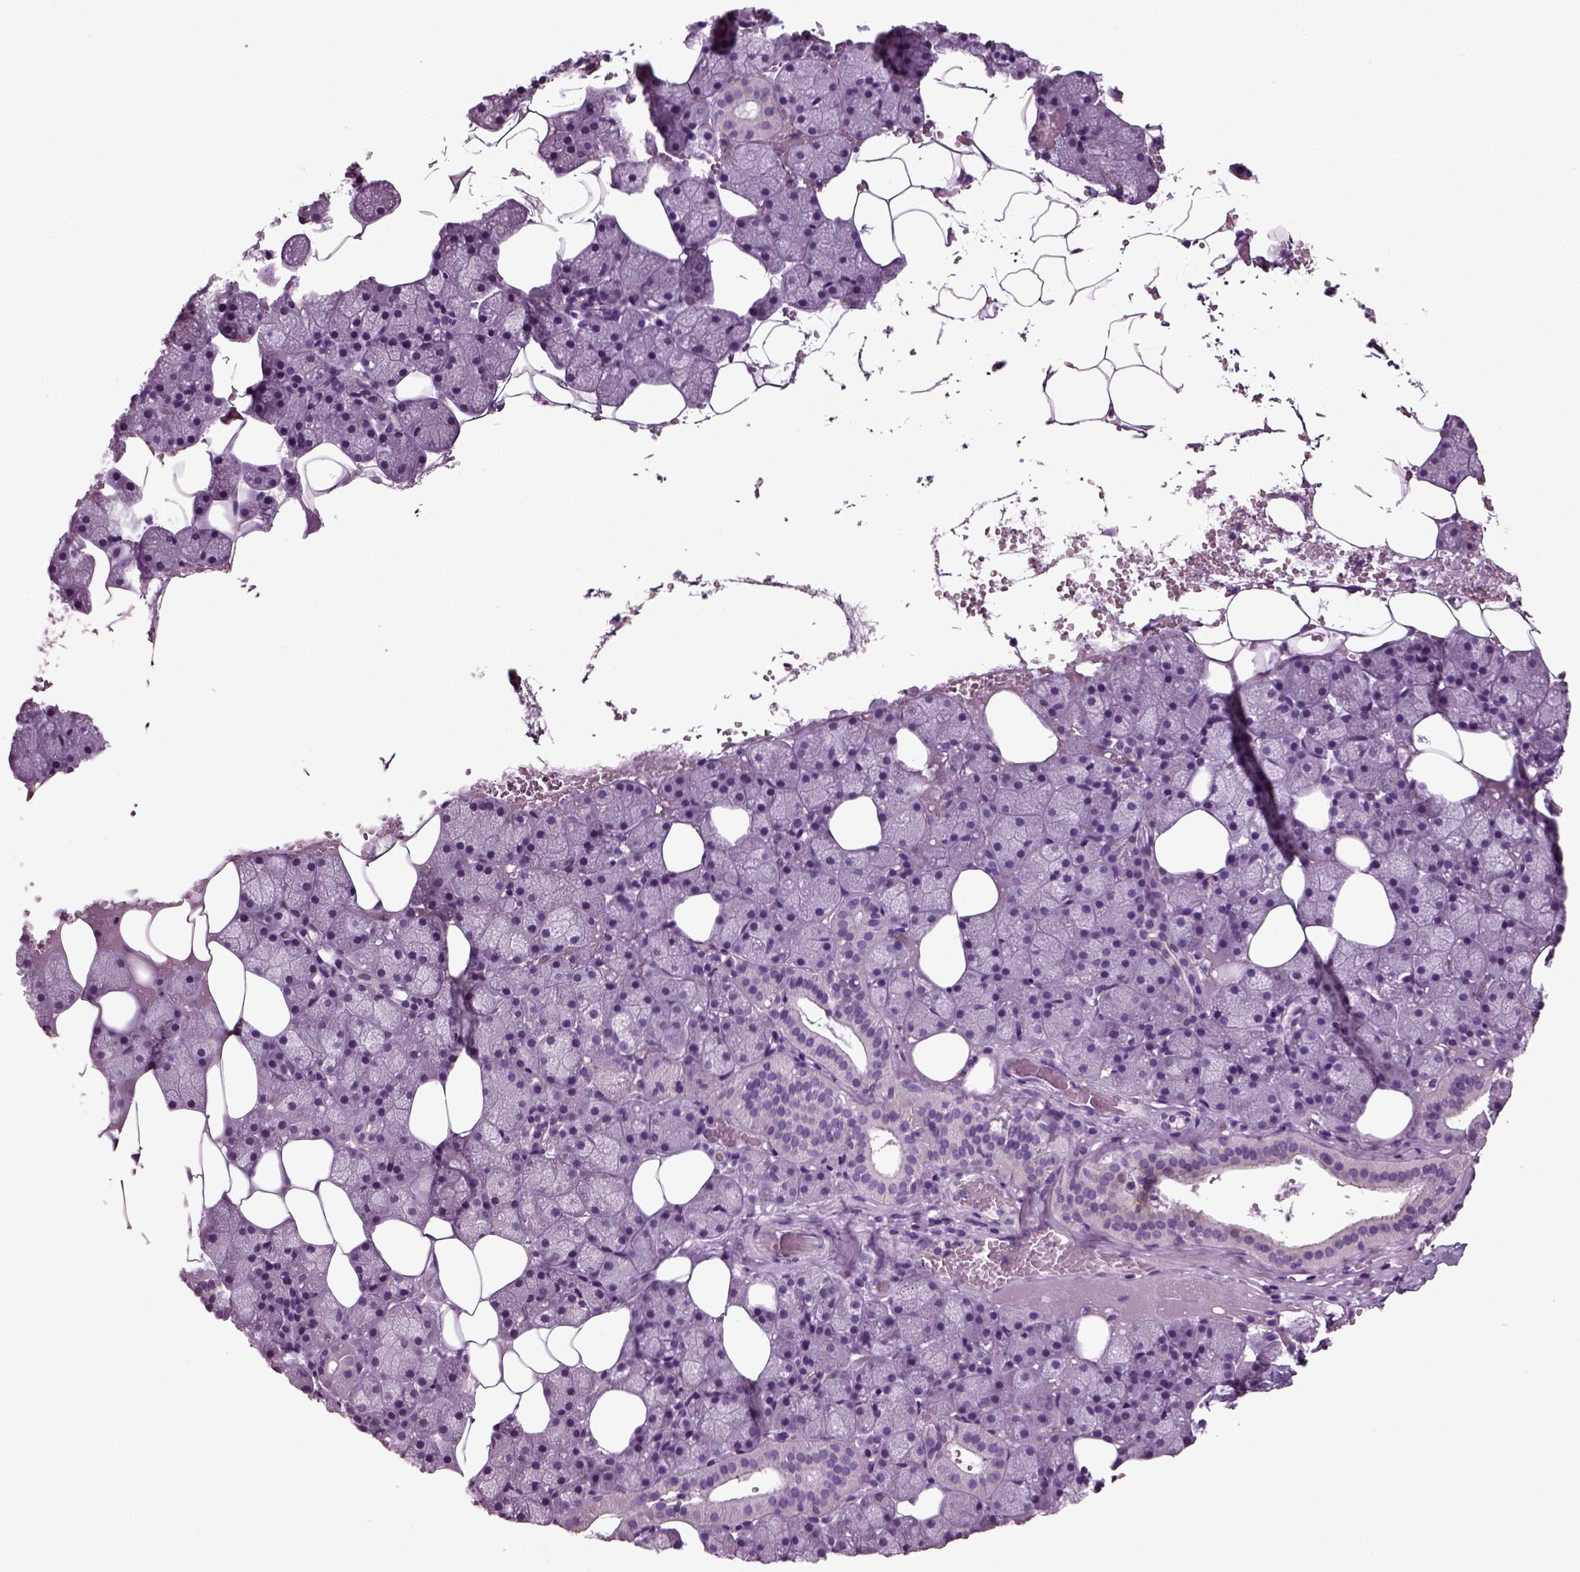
{"staining": {"intensity": "negative", "quantity": "none", "location": "none"}, "tissue": "salivary gland", "cell_type": "Glandular cells", "image_type": "normal", "snomed": [{"axis": "morphology", "description": "Normal tissue, NOS"}, {"axis": "topography", "description": "Salivary gland"}], "caption": "This is an immunohistochemistry histopathology image of unremarkable human salivary gland. There is no staining in glandular cells.", "gene": "DEFB118", "patient": {"sex": "male", "age": 38}}